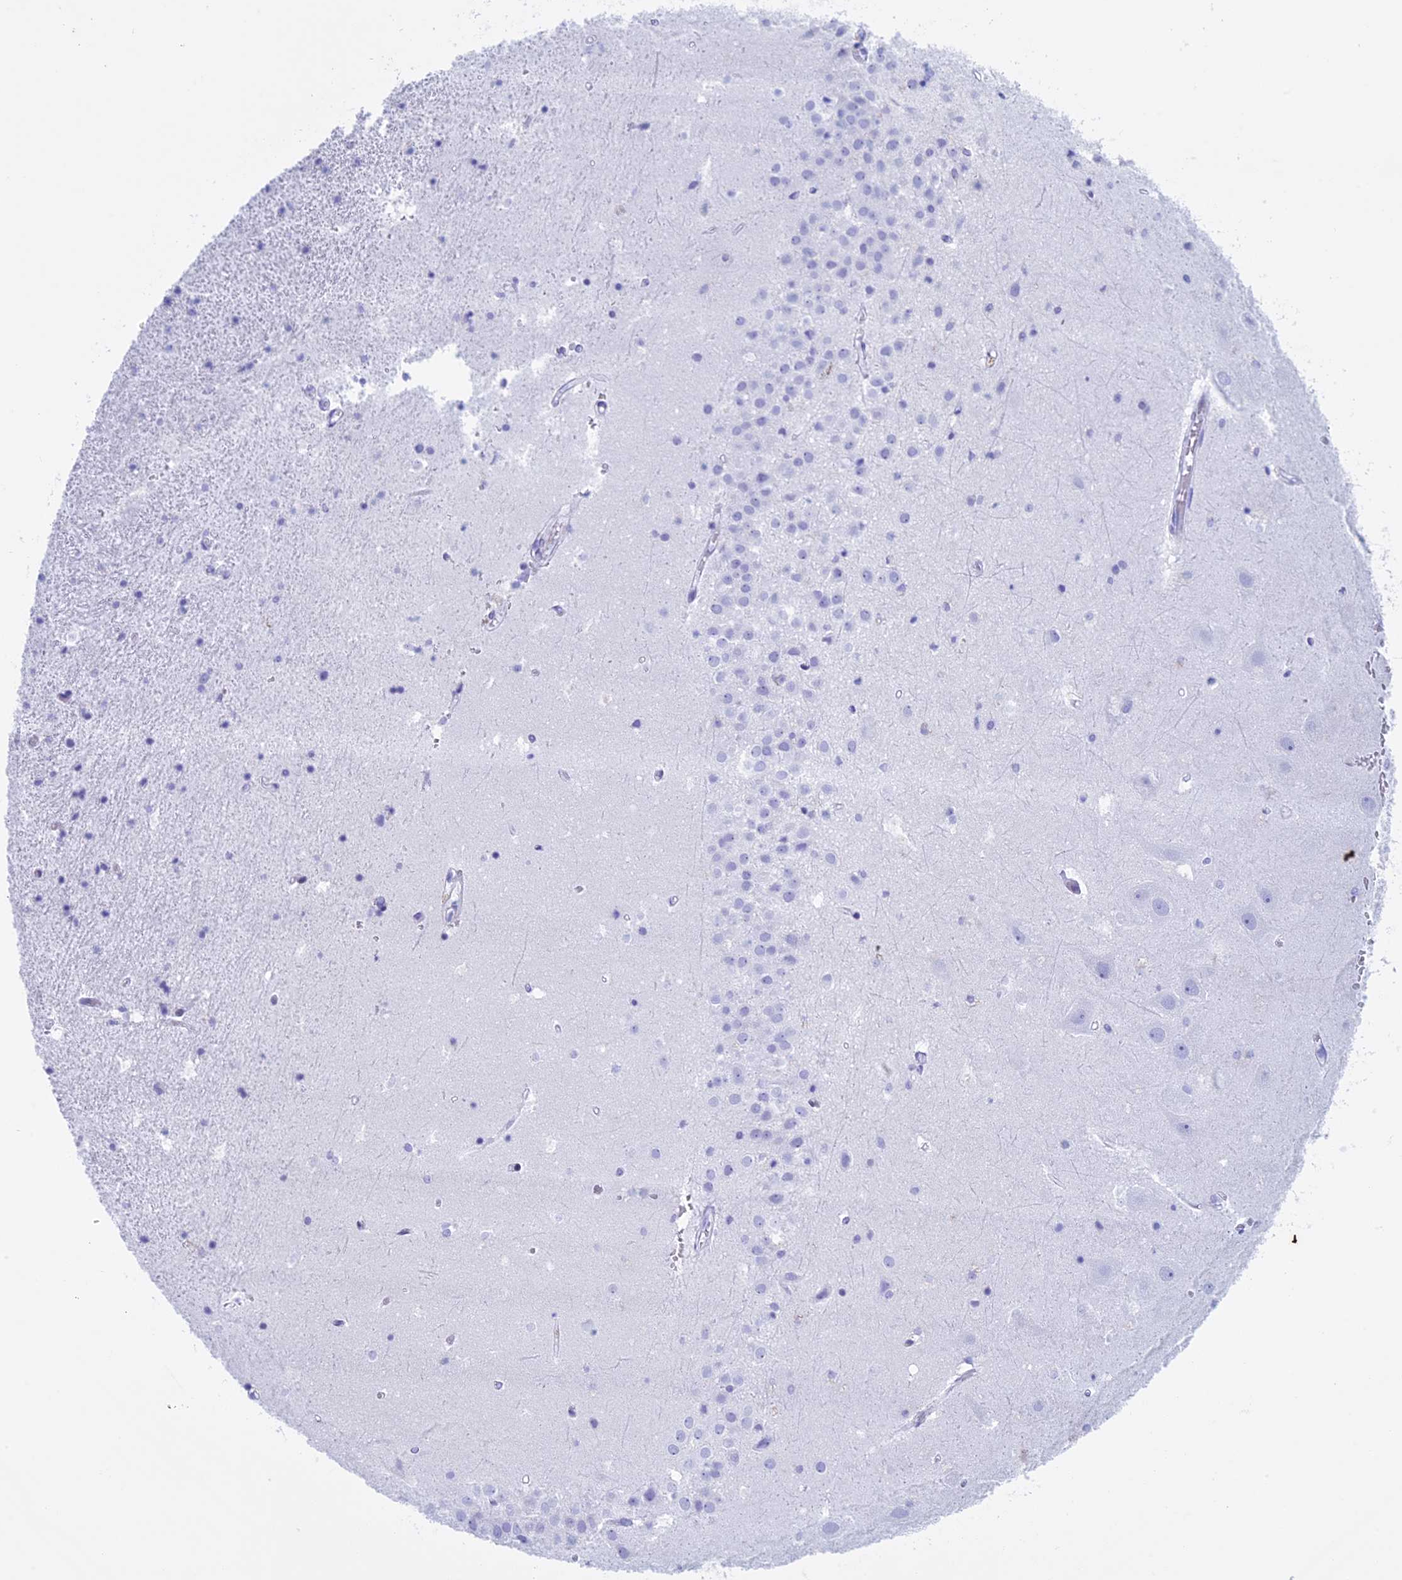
{"staining": {"intensity": "negative", "quantity": "none", "location": "none"}, "tissue": "hippocampus", "cell_type": "Glial cells", "image_type": "normal", "snomed": [{"axis": "morphology", "description": "Normal tissue, NOS"}, {"axis": "topography", "description": "Hippocampus"}], "caption": "Immunohistochemical staining of benign hippocampus displays no significant expression in glial cells. (DAB IHC, high magnification).", "gene": "KCTD21", "patient": {"sex": "female", "age": 52}}